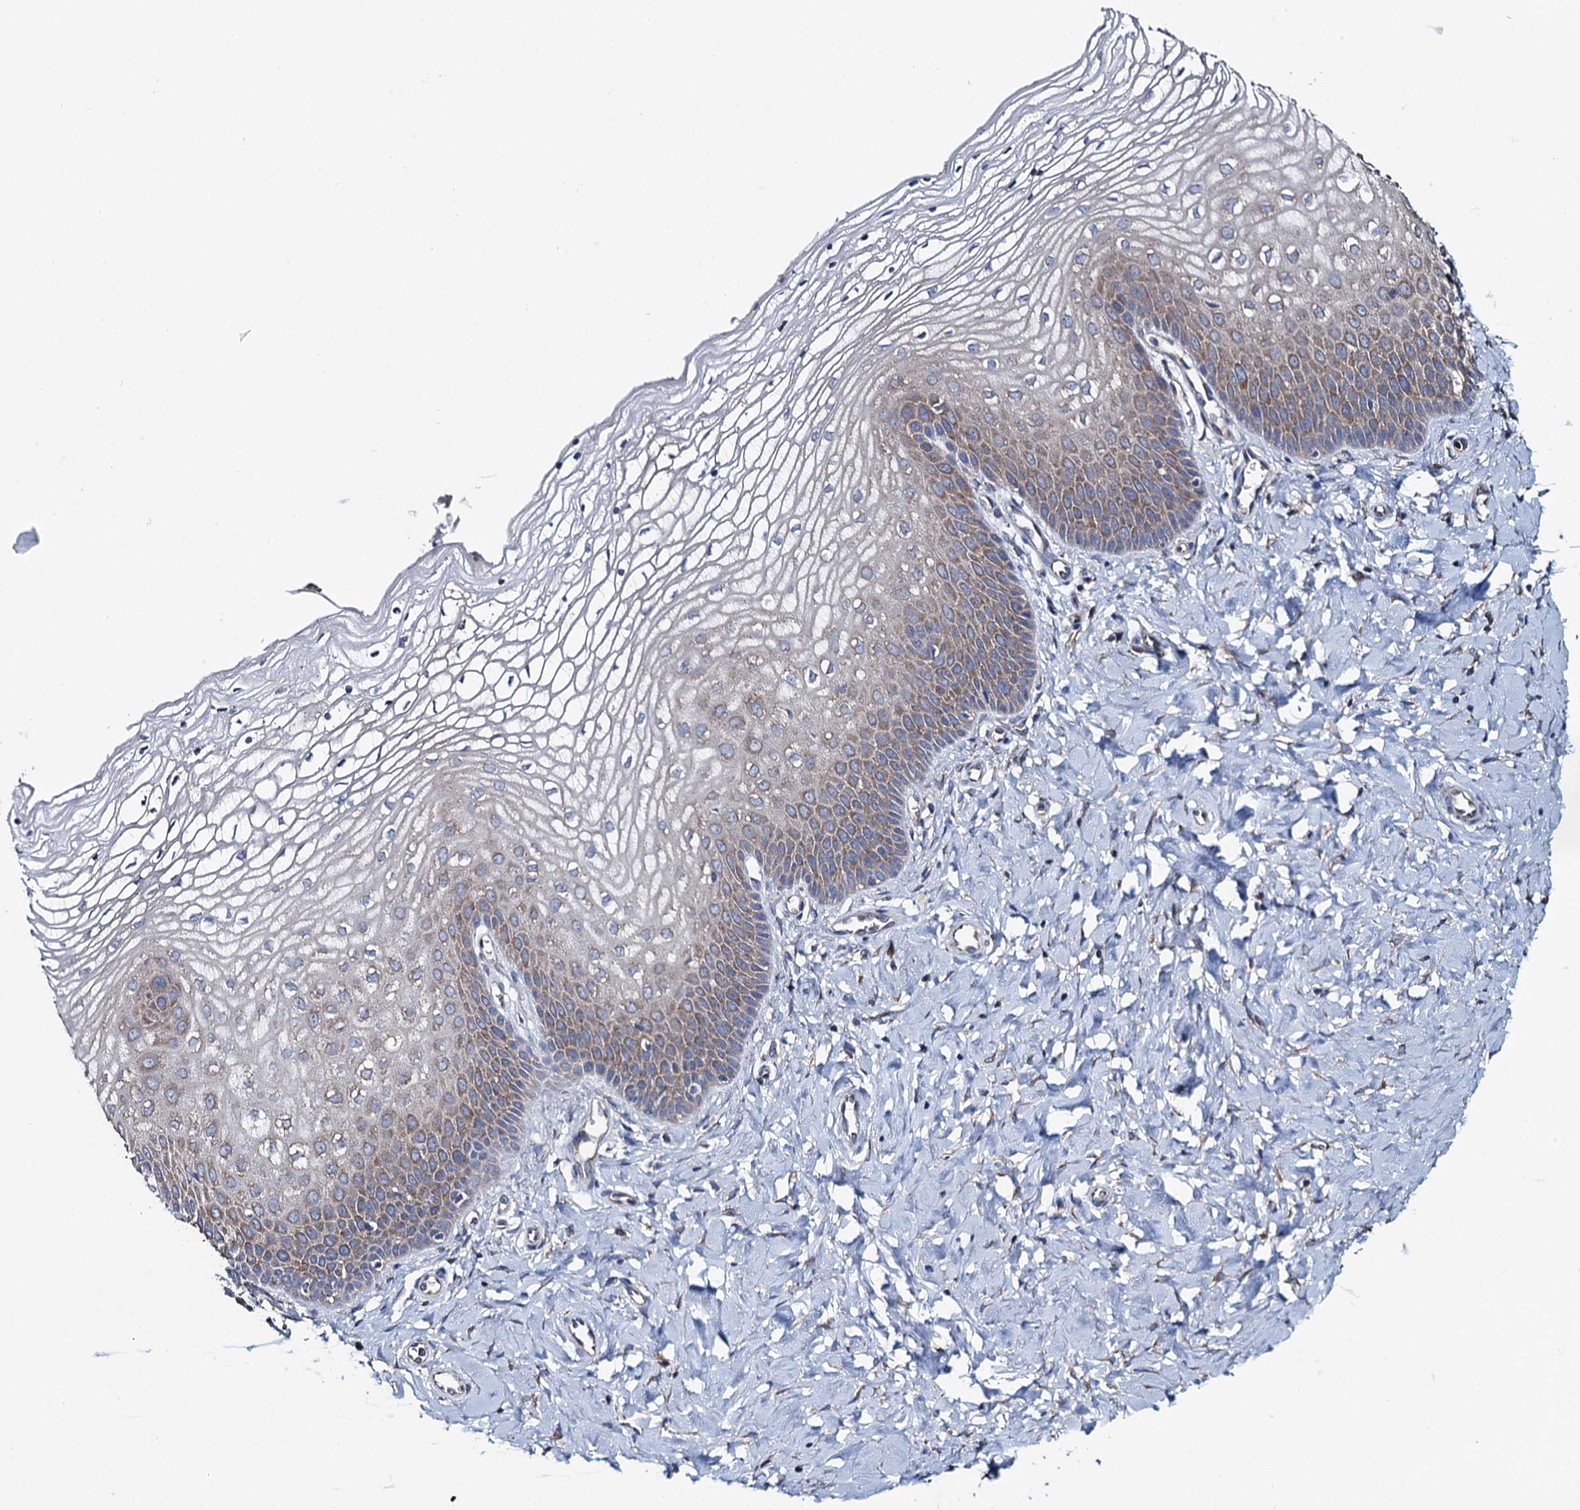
{"staining": {"intensity": "moderate", "quantity": "25%-75%", "location": "cytoplasmic/membranous"}, "tissue": "vagina", "cell_type": "Squamous epithelial cells", "image_type": "normal", "snomed": [{"axis": "morphology", "description": "Normal tissue, NOS"}, {"axis": "topography", "description": "Vagina"}], "caption": "Immunohistochemistry (DAB) staining of benign human vagina demonstrates moderate cytoplasmic/membranous protein staining in about 25%-75% of squamous epithelial cells. (IHC, brightfield microscopy, high magnification).", "gene": "ADCY9", "patient": {"sex": "female", "age": 68}}